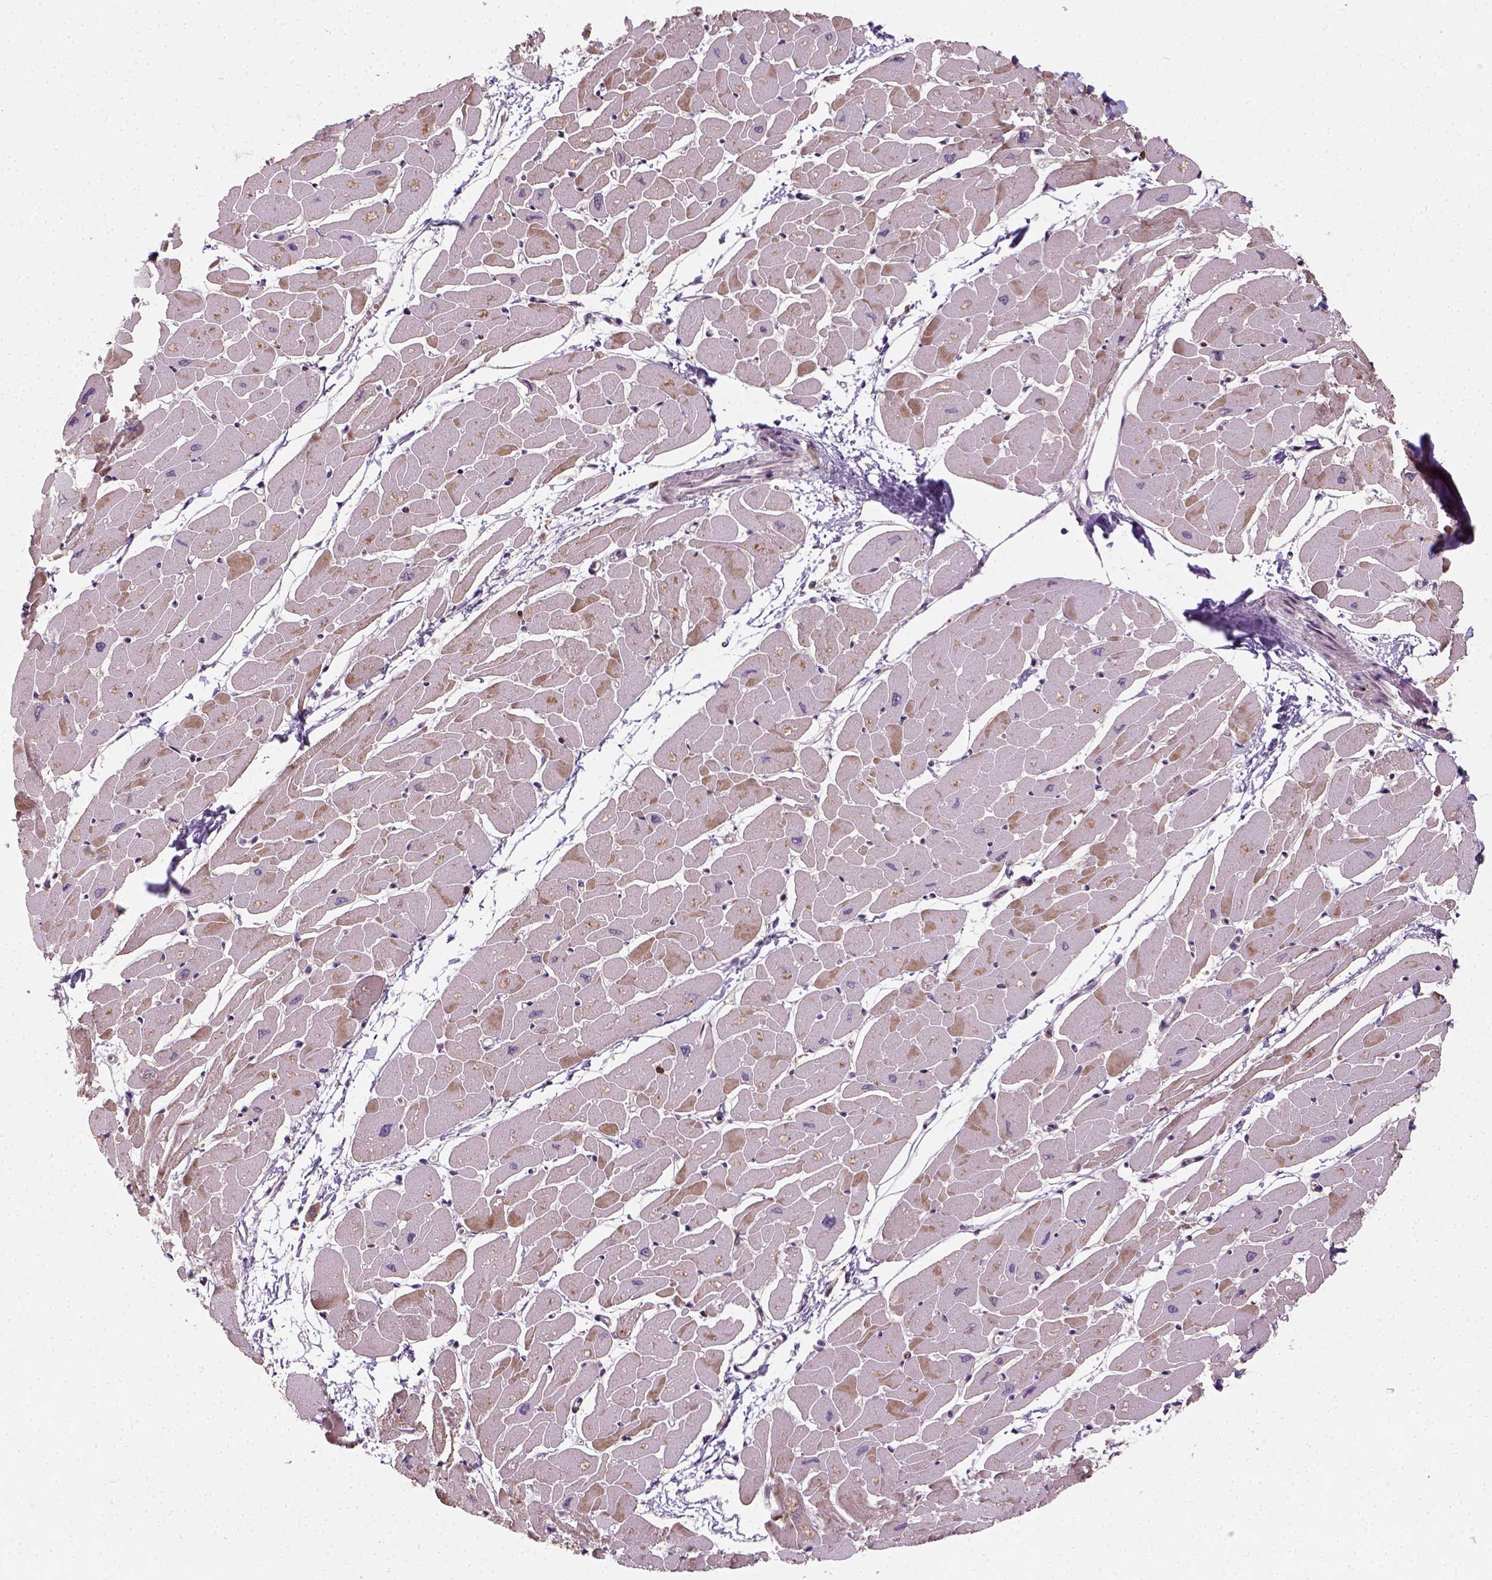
{"staining": {"intensity": "strong", "quantity": "25%-75%", "location": "cytoplasmic/membranous"}, "tissue": "heart muscle", "cell_type": "Cardiomyocytes", "image_type": "normal", "snomed": [{"axis": "morphology", "description": "Normal tissue, NOS"}, {"axis": "topography", "description": "Heart"}], "caption": "Immunohistochemical staining of unremarkable heart muscle displays 25%-75% levels of strong cytoplasmic/membranous protein positivity in approximately 25%-75% of cardiomyocytes.", "gene": "CAMKK1", "patient": {"sex": "male", "age": 57}}